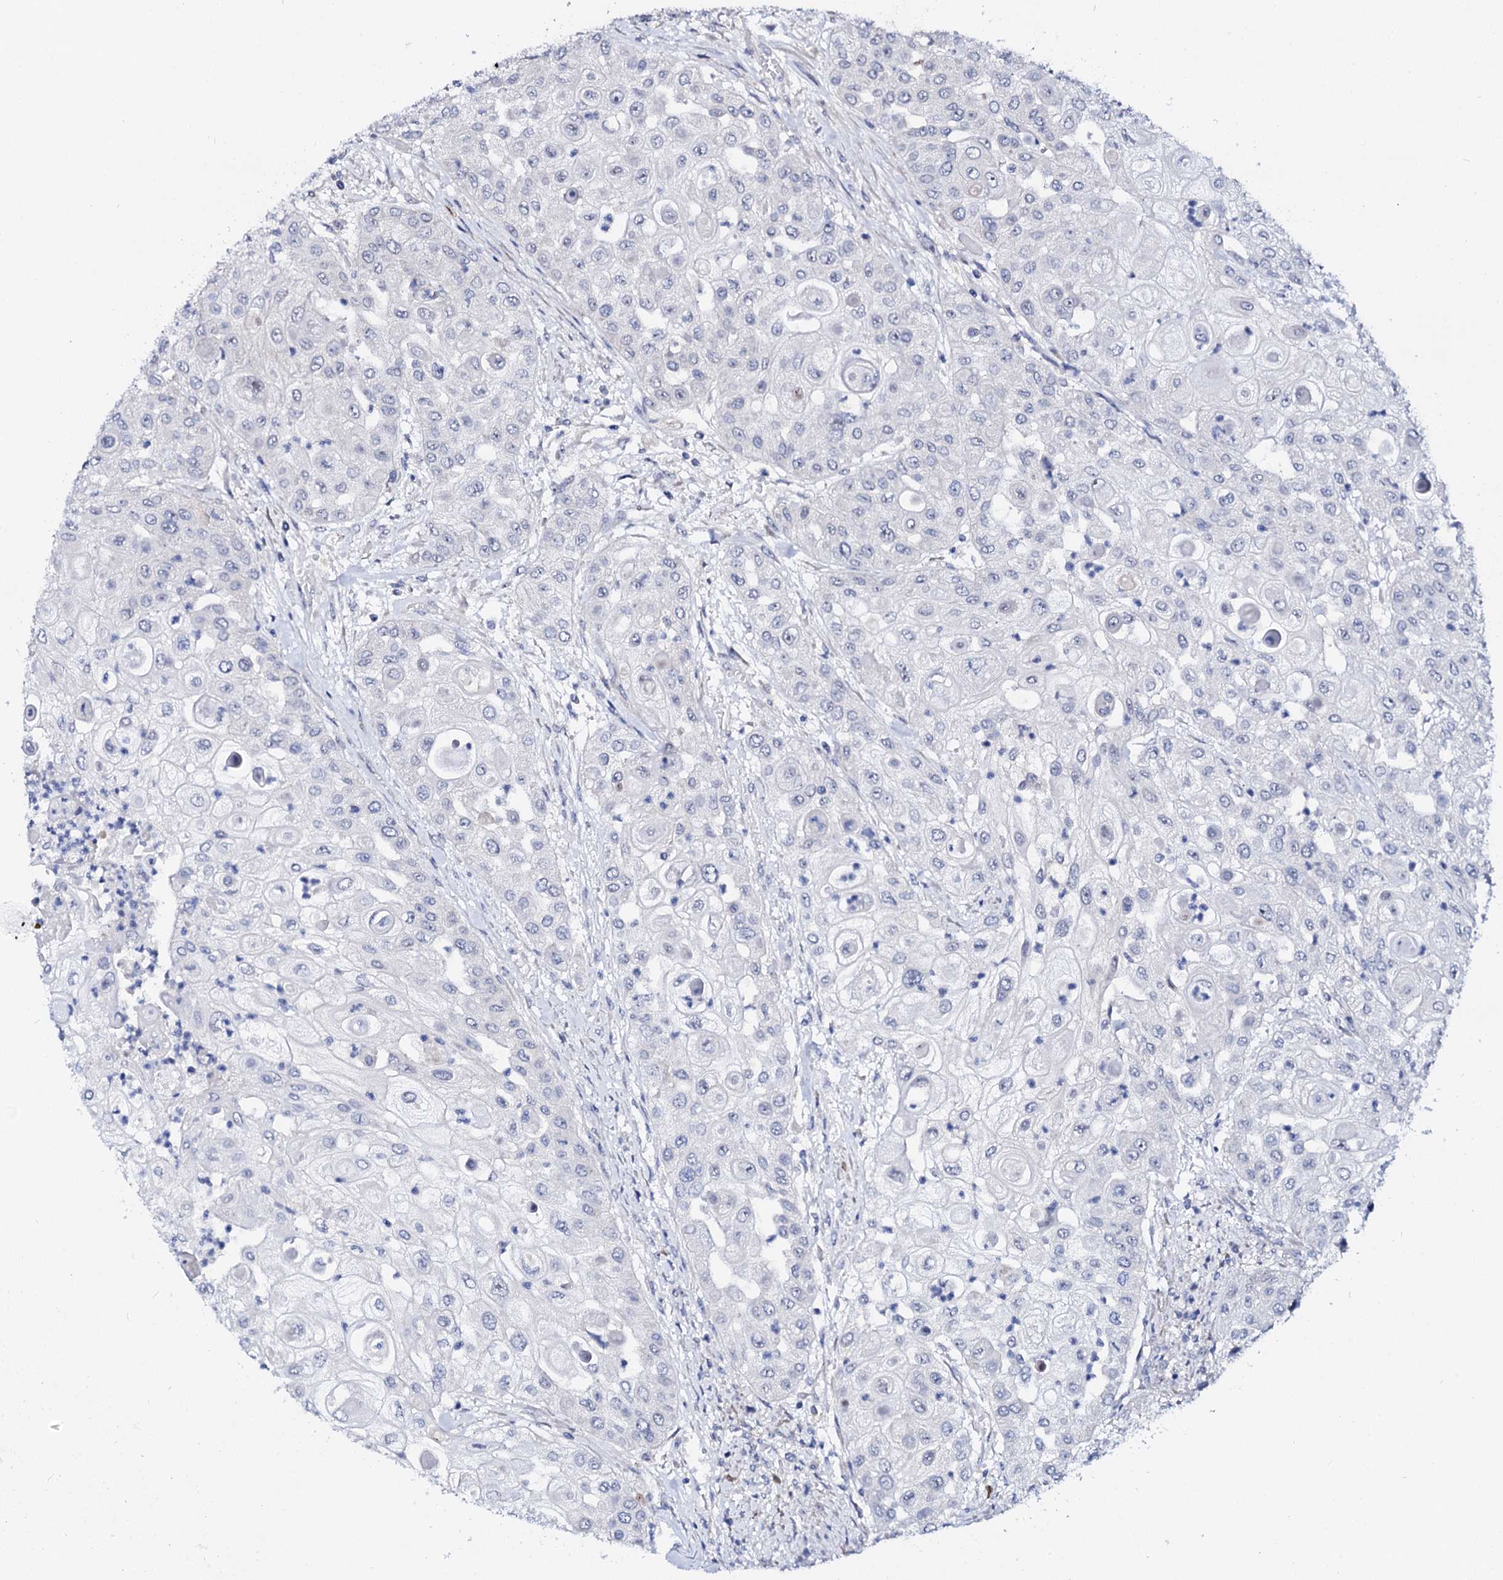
{"staining": {"intensity": "negative", "quantity": "none", "location": "none"}, "tissue": "urothelial cancer", "cell_type": "Tumor cells", "image_type": "cancer", "snomed": [{"axis": "morphology", "description": "Urothelial carcinoma, High grade"}, {"axis": "topography", "description": "Urinary bladder"}], "caption": "Tumor cells show no significant protein expression in high-grade urothelial carcinoma. Nuclei are stained in blue.", "gene": "BTBD16", "patient": {"sex": "female", "age": 79}}